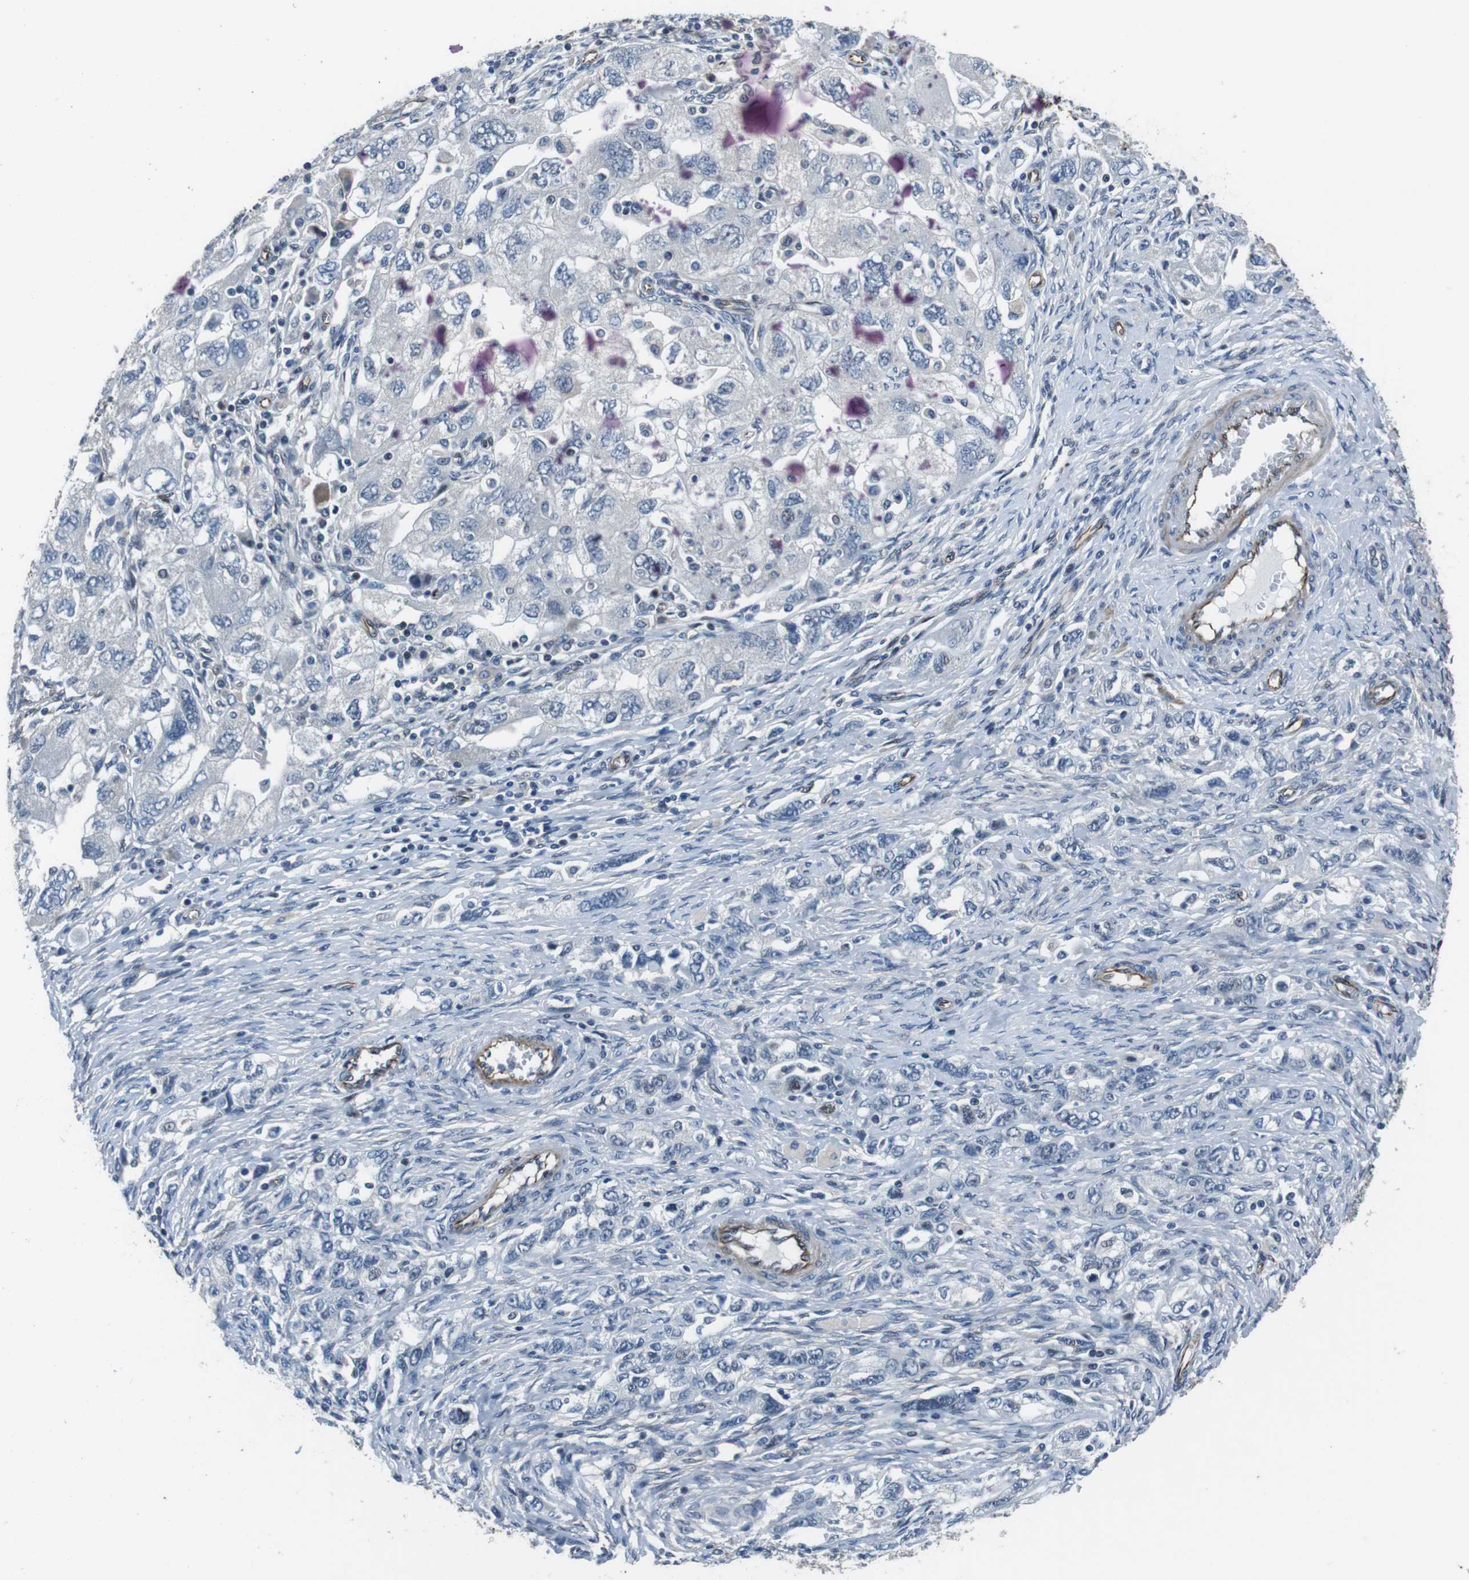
{"staining": {"intensity": "negative", "quantity": "none", "location": "none"}, "tissue": "ovarian cancer", "cell_type": "Tumor cells", "image_type": "cancer", "snomed": [{"axis": "morphology", "description": "Carcinoma, NOS"}, {"axis": "morphology", "description": "Cystadenocarcinoma, serous, NOS"}, {"axis": "topography", "description": "Ovary"}], "caption": "Immunohistochemistry (IHC) photomicrograph of ovarian cancer stained for a protein (brown), which exhibits no staining in tumor cells.", "gene": "LRRC49", "patient": {"sex": "female", "age": 69}}